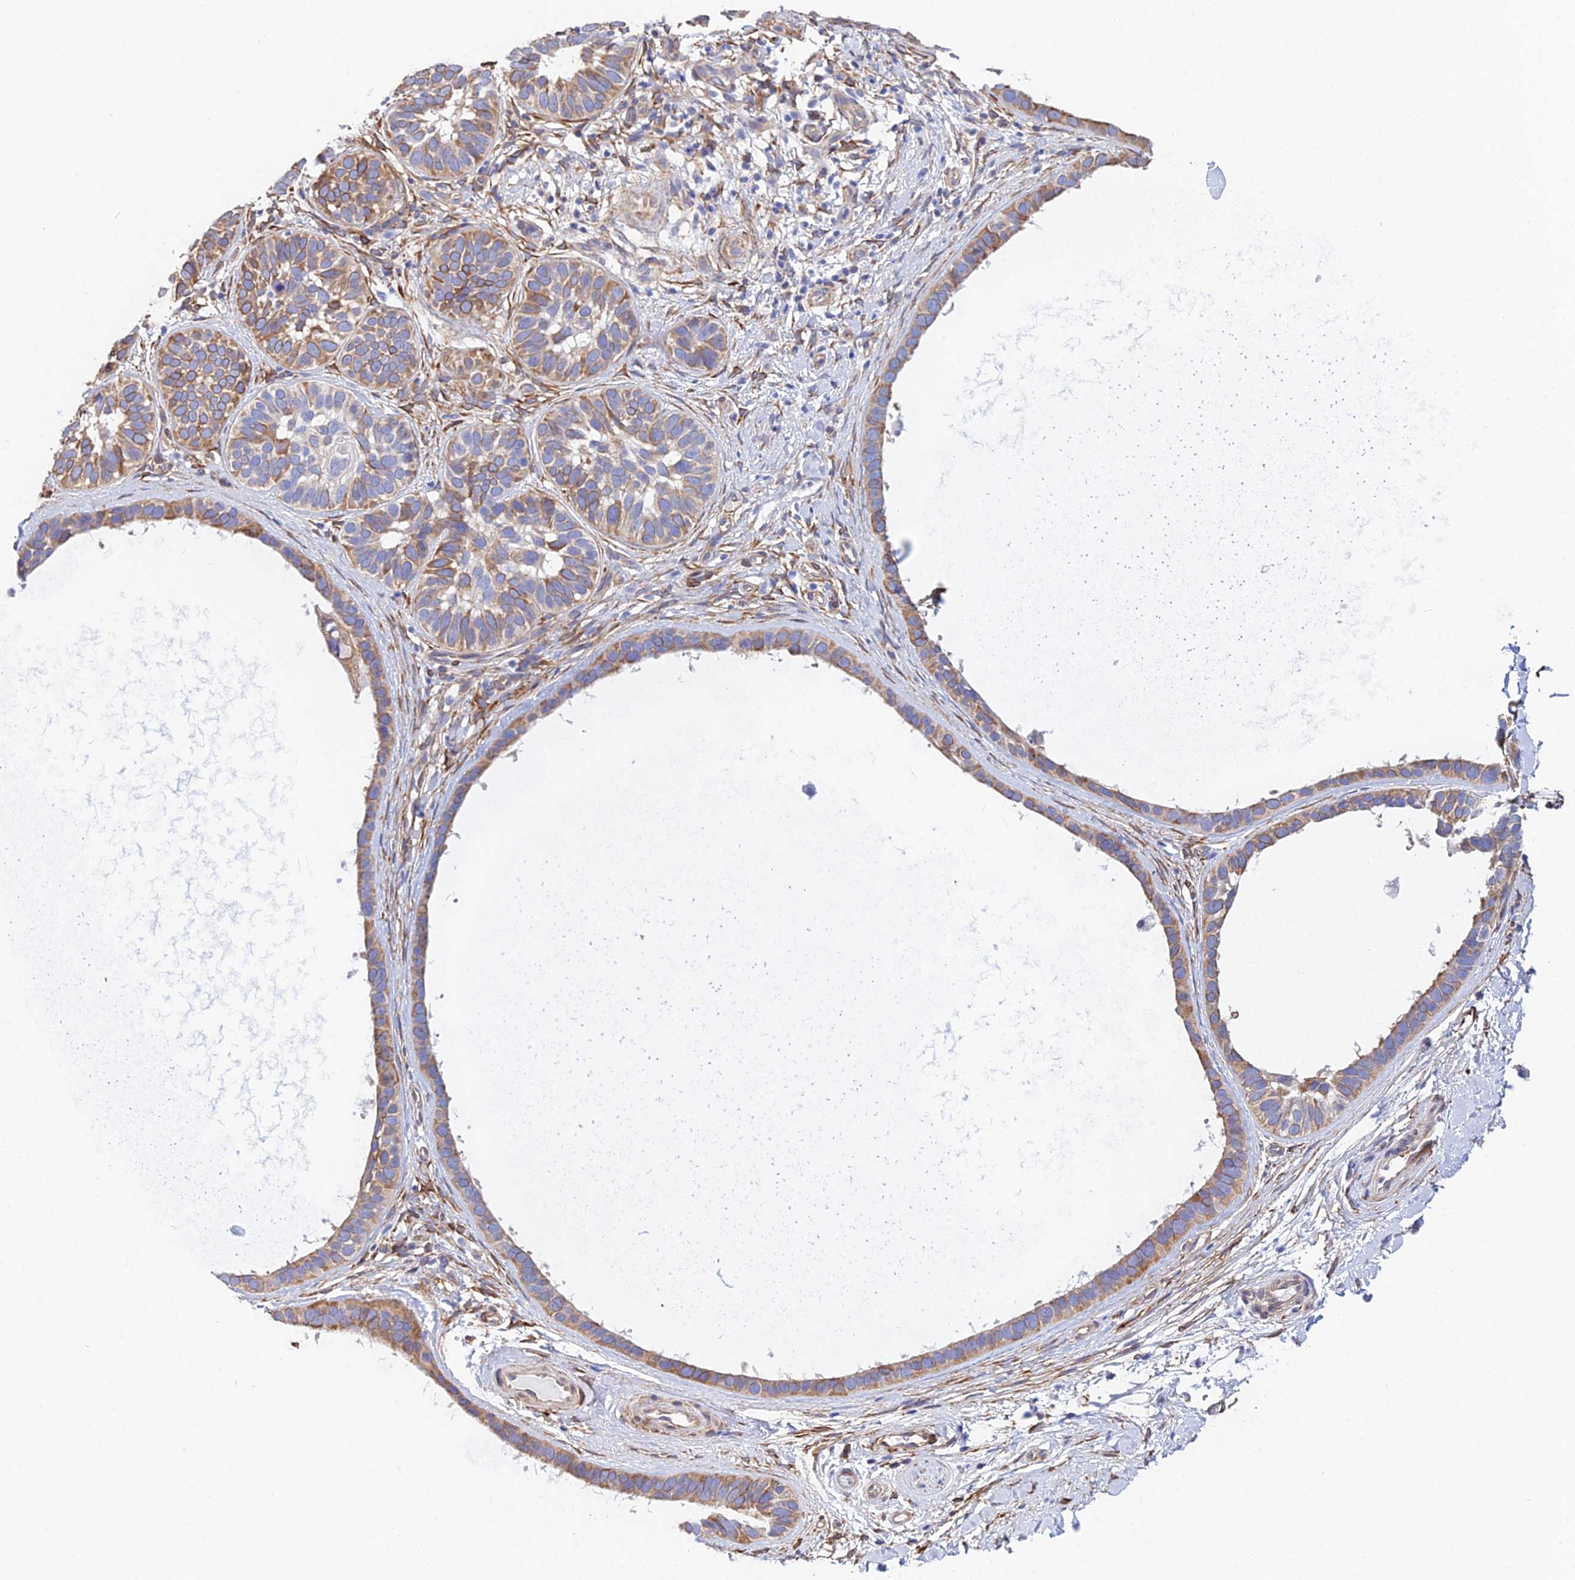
{"staining": {"intensity": "moderate", "quantity": ">75%", "location": "cytoplasmic/membranous"}, "tissue": "skin cancer", "cell_type": "Tumor cells", "image_type": "cancer", "snomed": [{"axis": "morphology", "description": "Basal cell carcinoma"}, {"axis": "topography", "description": "Skin"}], "caption": "Skin cancer (basal cell carcinoma) stained for a protein (brown) reveals moderate cytoplasmic/membranous positive staining in approximately >75% of tumor cells.", "gene": "MXRA7", "patient": {"sex": "male", "age": 62}}